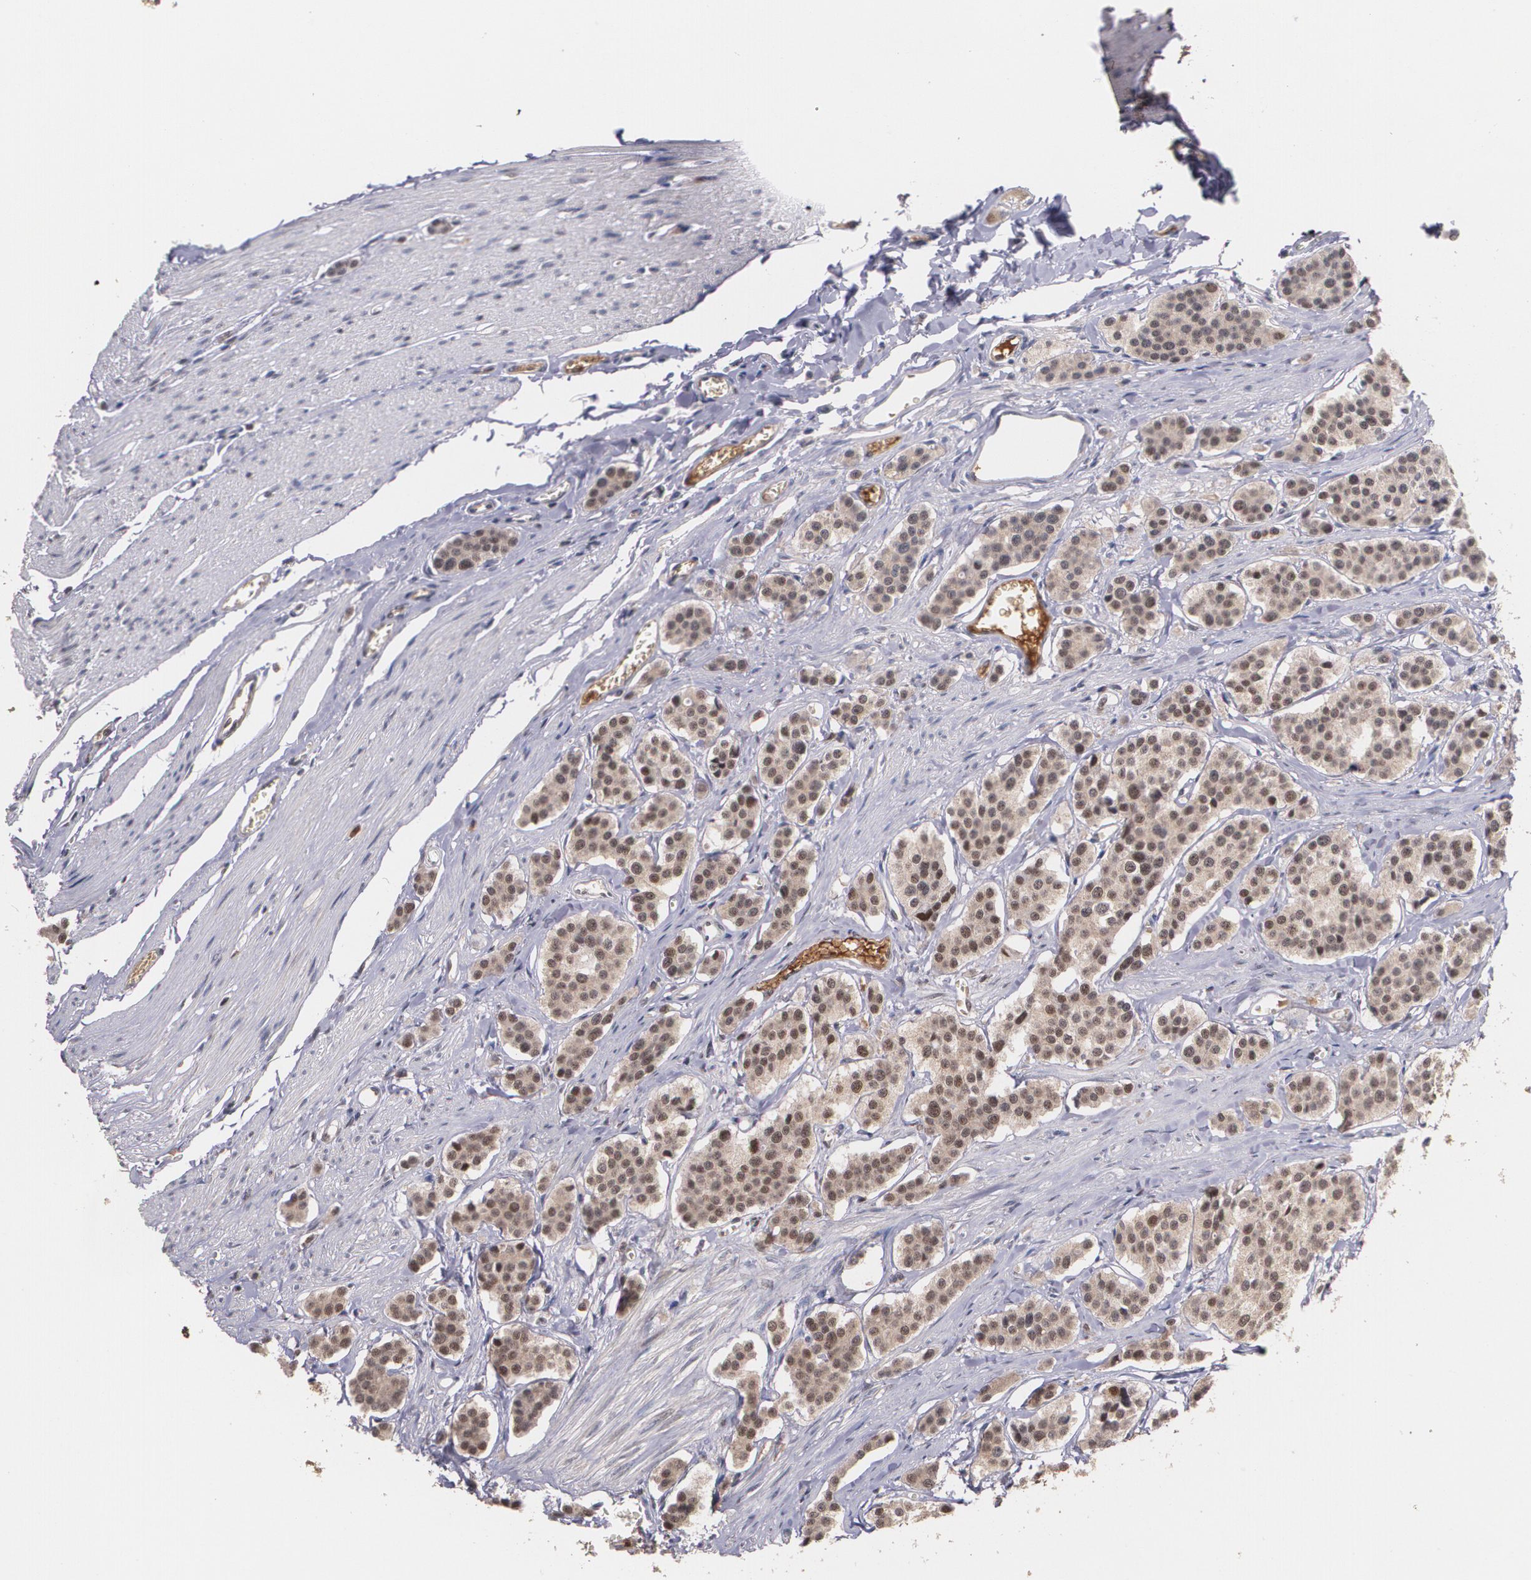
{"staining": {"intensity": "weak", "quantity": ">75%", "location": "cytoplasmic/membranous"}, "tissue": "carcinoid", "cell_type": "Tumor cells", "image_type": "cancer", "snomed": [{"axis": "morphology", "description": "Carcinoid, malignant, NOS"}, {"axis": "topography", "description": "Small intestine"}], "caption": "Brown immunohistochemical staining in human carcinoid shows weak cytoplasmic/membranous expression in approximately >75% of tumor cells.", "gene": "PTS", "patient": {"sex": "male", "age": 60}}